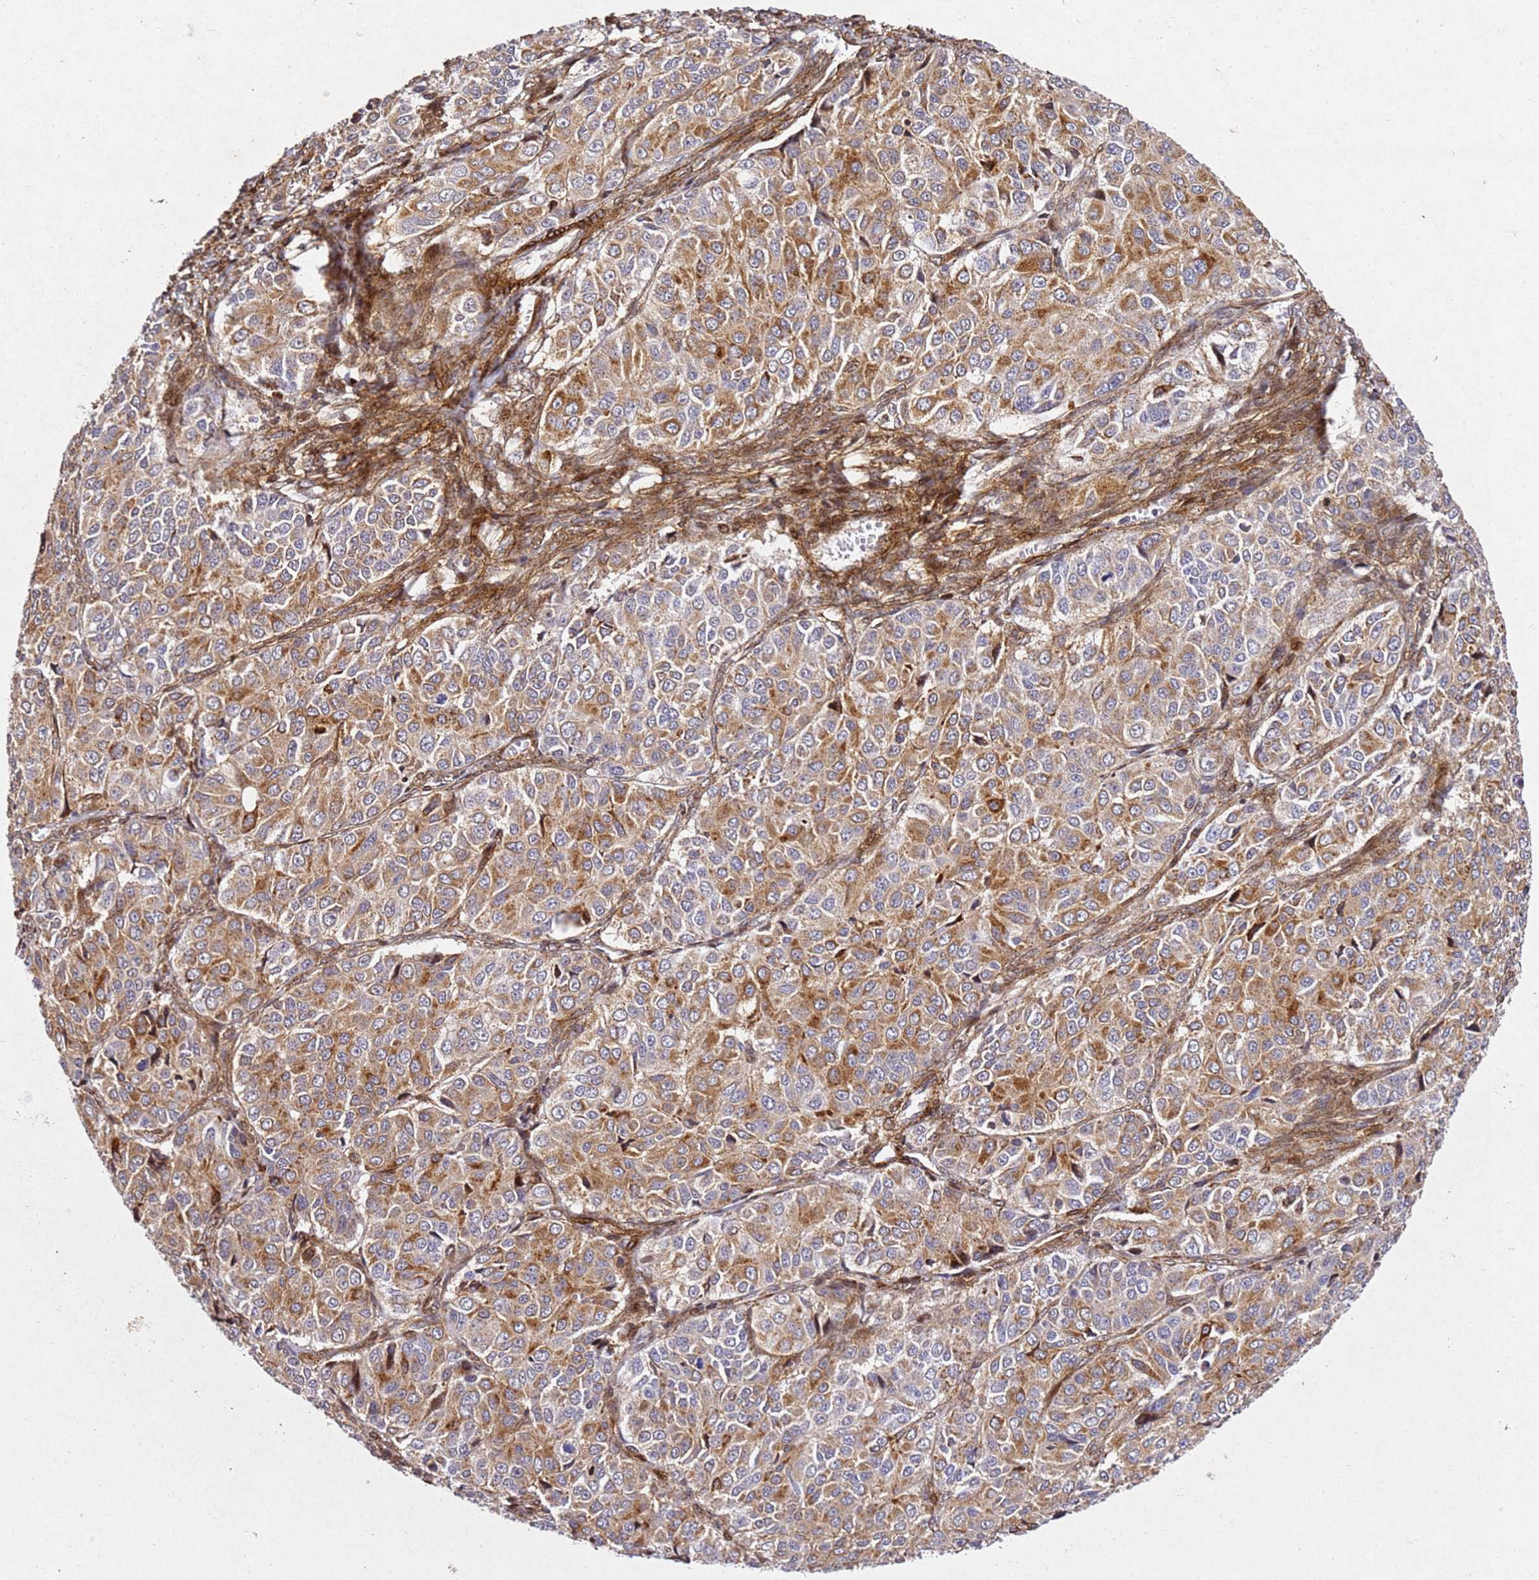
{"staining": {"intensity": "moderate", "quantity": ">75%", "location": "cytoplasmic/membranous"}, "tissue": "ovarian cancer", "cell_type": "Tumor cells", "image_type": "cancer", "snomed": [{"axis": "morphology", "description": "Carcinoma, endometroid"}, {"axis": "topography", "description": "Ovary"}], "caption": "IHC of human ovarian cancer displays medium levels of moderate cytoplasmic/membranous positivity in about >75% of tumor cells.", "gene": "ZNF296", "patient": {"sex": "female", "age": 51}}